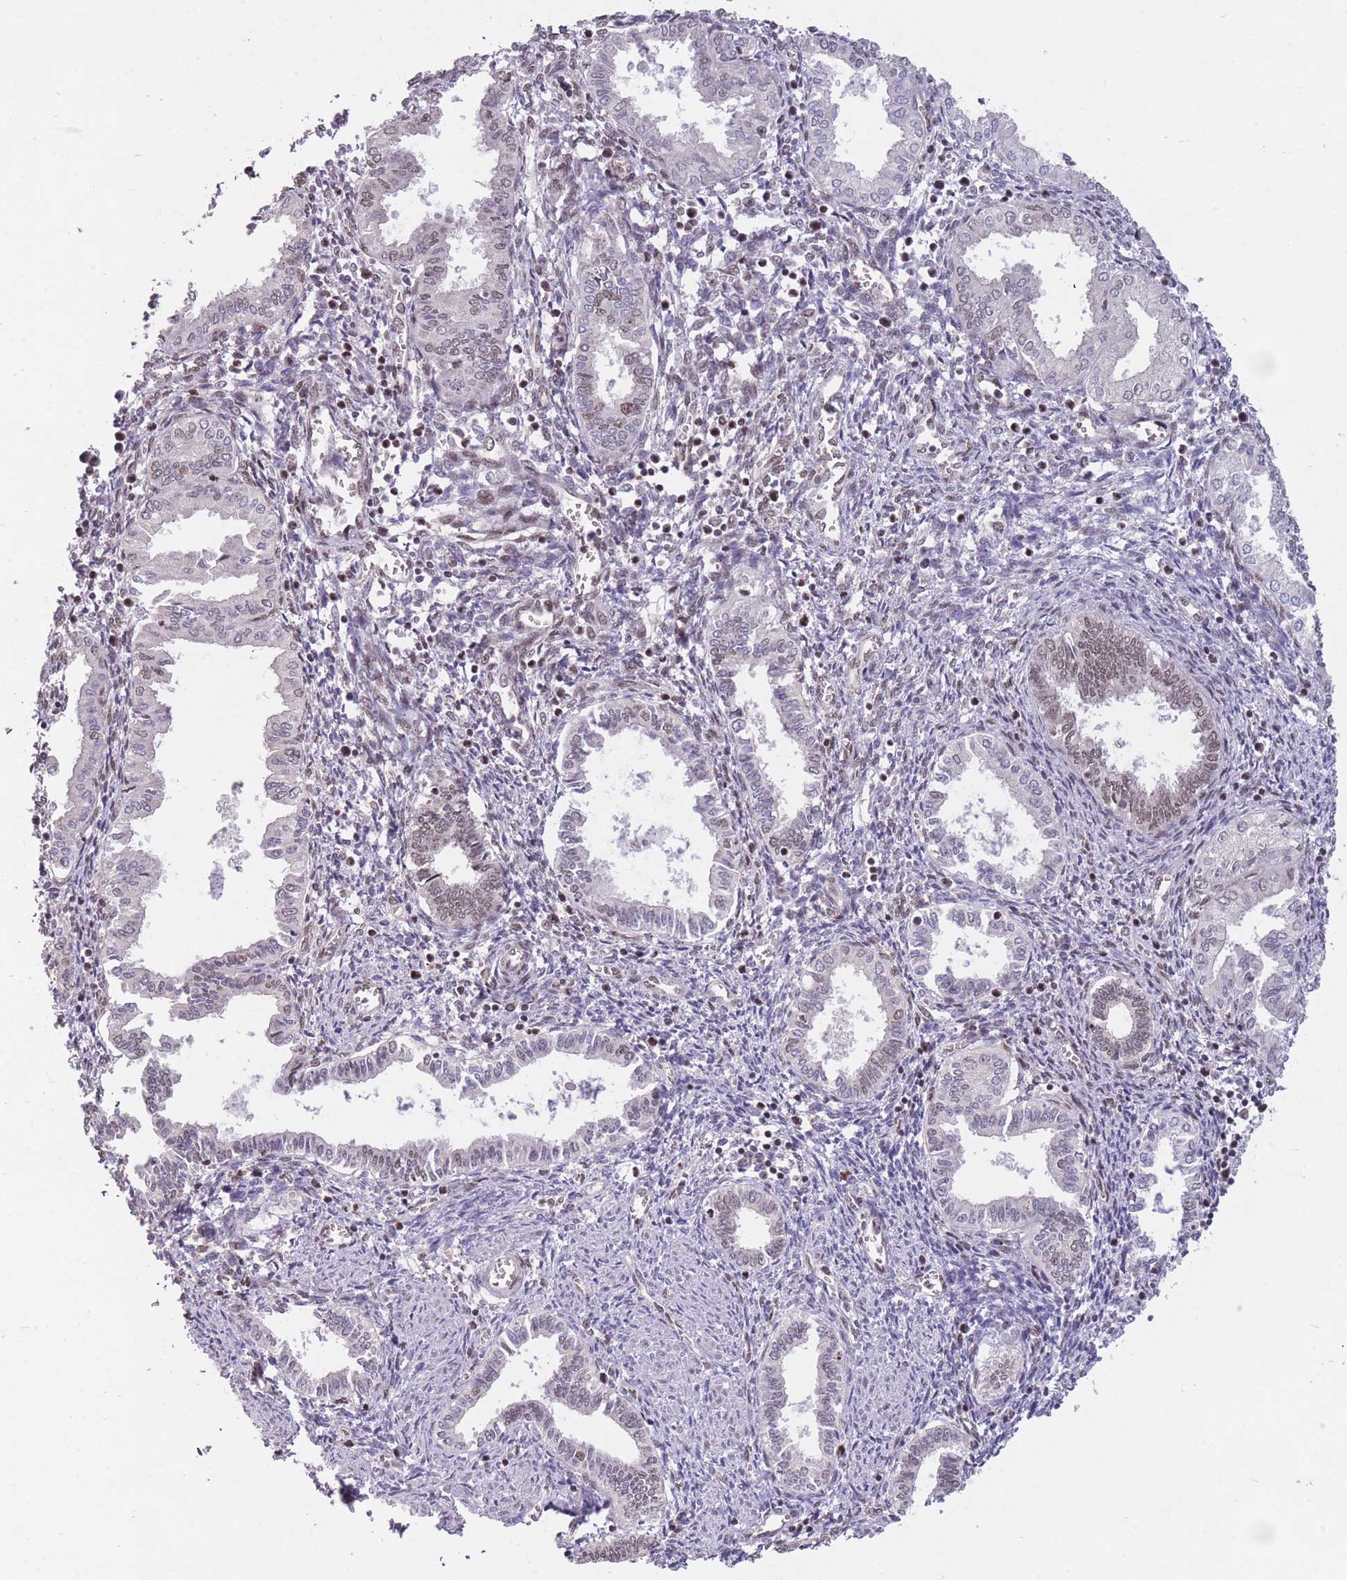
{"staining": {"intensity": "moderate", "quantity": "25%-75%", "location": "nuclear"}, "tissue": "endometrium", "cell_type": "Cells in endometrial stroma", "image_type": "normal", "snomed": [{"axis": "morphology", "description": "Normal tissue, NOS"}, {"axis": "topography", "description": "Endometrium"}], "caption": "Protein analysis of unremarkable endometrium demonstrates moderate nuclear expression in about 25%-75% of cells in endometrial stroma. (IHC, brightfield microscopy, high magnification).", "gene": "HNRNPUL1", "patient": {"sex": "female", "age": 37}}